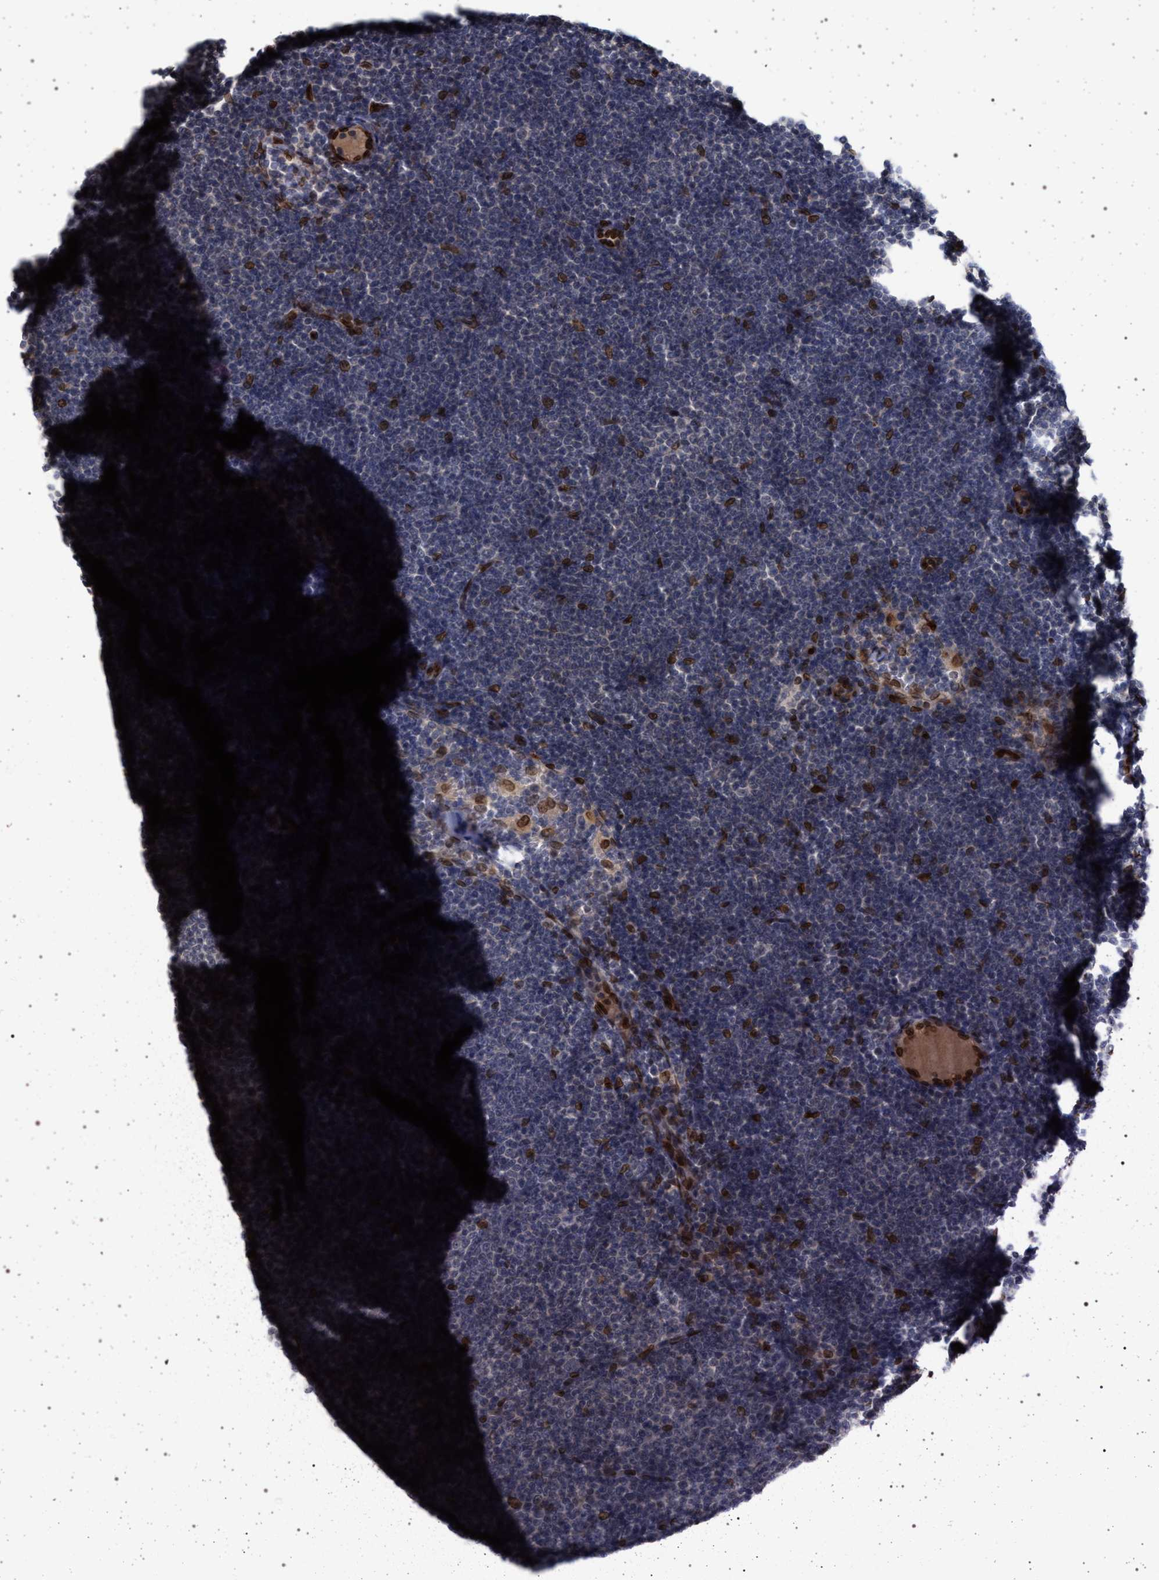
{"staining": {"intensity": "strong", "quantity": "<25%", "location": "nuclear"}, "tissue": "lymphoma", "cell_type": "Tumor cells", "image_type": "cancer", "snomed": [{"axis": "morphology", "description": "Malignant lymphoma, non-Hodgkin's type, Low grade"}, {"axis": "topography", "description": "Lymph node"}], "caption": "Immunohistochemical staining of lymphoma reveals medium levels of strong nuclear protein staining in about <25% of tumor cells. (DAB IHC, brown staining for protein, blue staining for nuclei).", "gene": "ING2", "patient": {"sex": "female", "age": 53}}